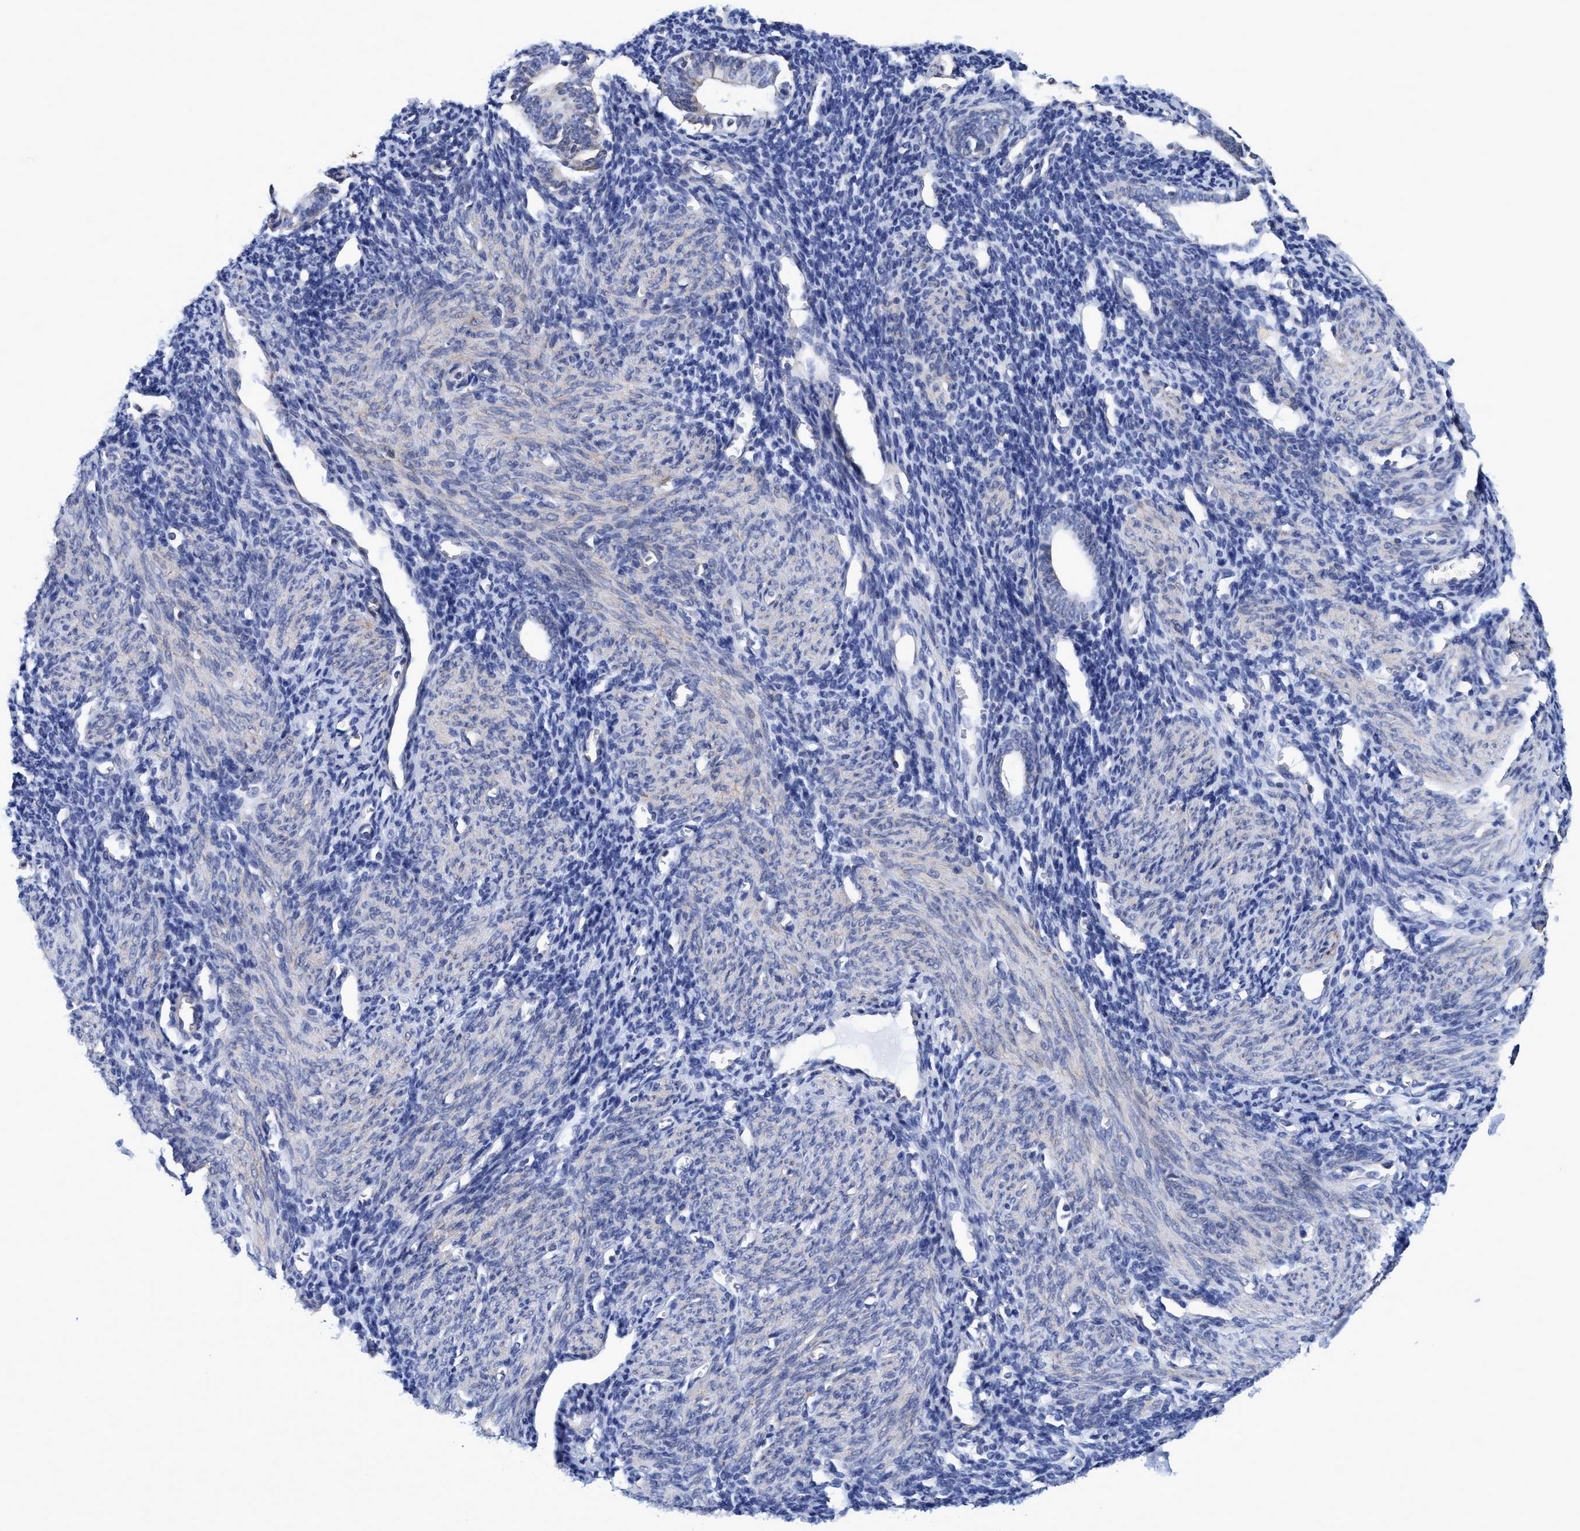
{"staining": {"intensity": "moderate", "quantity": "25%-75%", "location": "cytoplasmic/membranous"}, "tissue": "endometrium", "cell_type": "Cells in endometrial stroma", "image_type": "normal", "snomed": [{"axis": "morphology", "description": "Normal tissue, NOS"}, {"axis": "morphology", "description": "Adenocarcinoma, NOS"}, {"axis": "topography", "description": "Endometrium"}], "caption": "Protein analysis of normal endometrium demonstrates moderate cytoplasmic/membranous positivity in about 25%-75% of cells in endometrial stroma.", "gene": "CALCOCO2", "patient": {"sex": "female", "age": 57}}